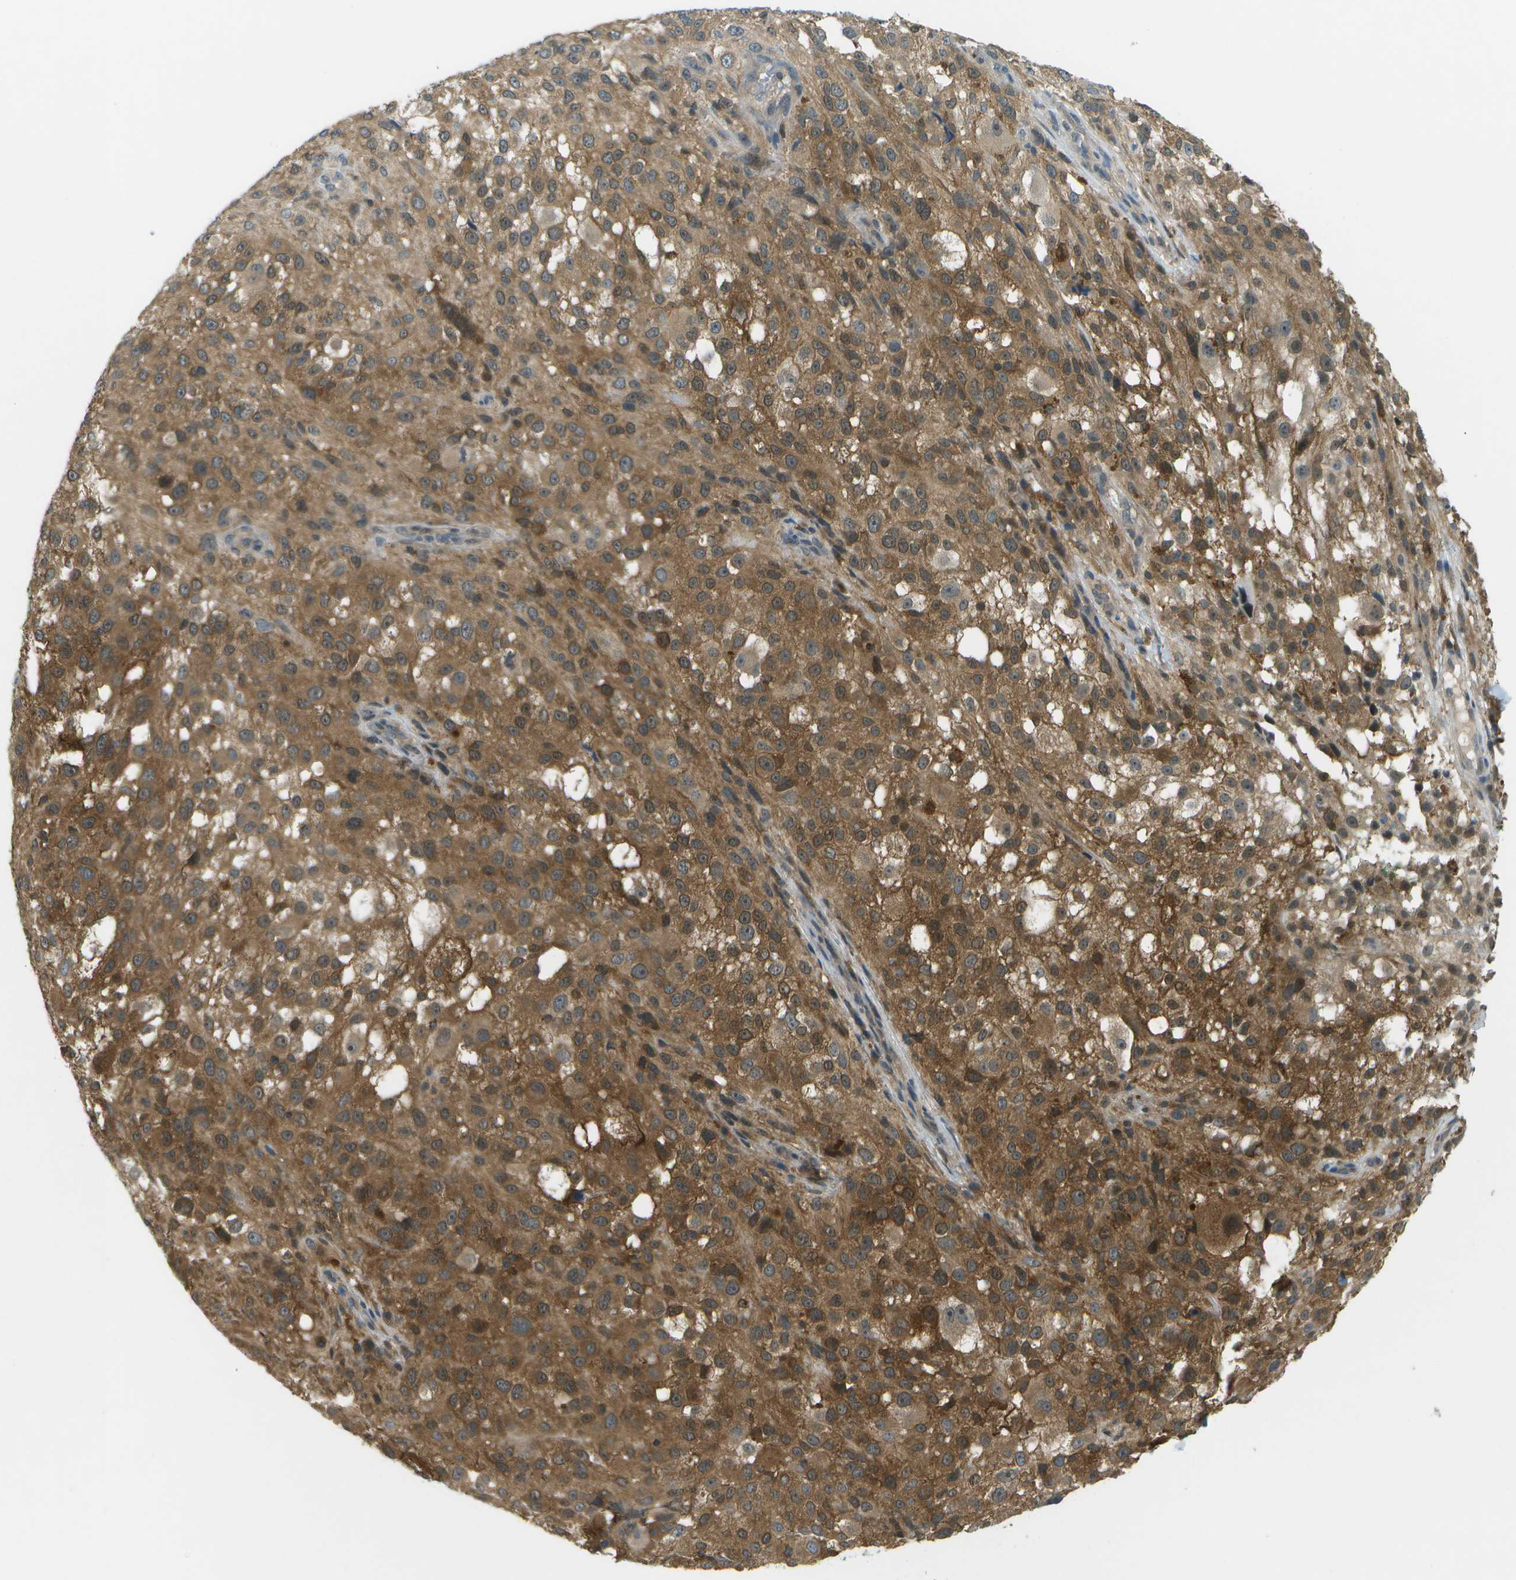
{"staining": {"intensity": "moderate", "quantity": ">75%", "location": "cytoplasmic/membranous"}, "tissue": "melanoma", "cell_type": "Tumor cells", "image_type": "cancer", "snomed": [{"axis": "morphology", "description": "Necrosis, NOS"}, {"axis": "morphology", "description": "Malignant melanoma, NOS"}, {"axis": "topography", "description": "Skin"}], "caption": "Immunohistochemical staining of human malignant melanoma exhibits medium levels of moderate cytoplasmic/membranous expression in about >75% of tumor cells. Immunohistochemistry stains the protein in brown and the nuclei are stained blue.", "gene": "CDH23", "patient": {"sex": "female", "age": 87}}